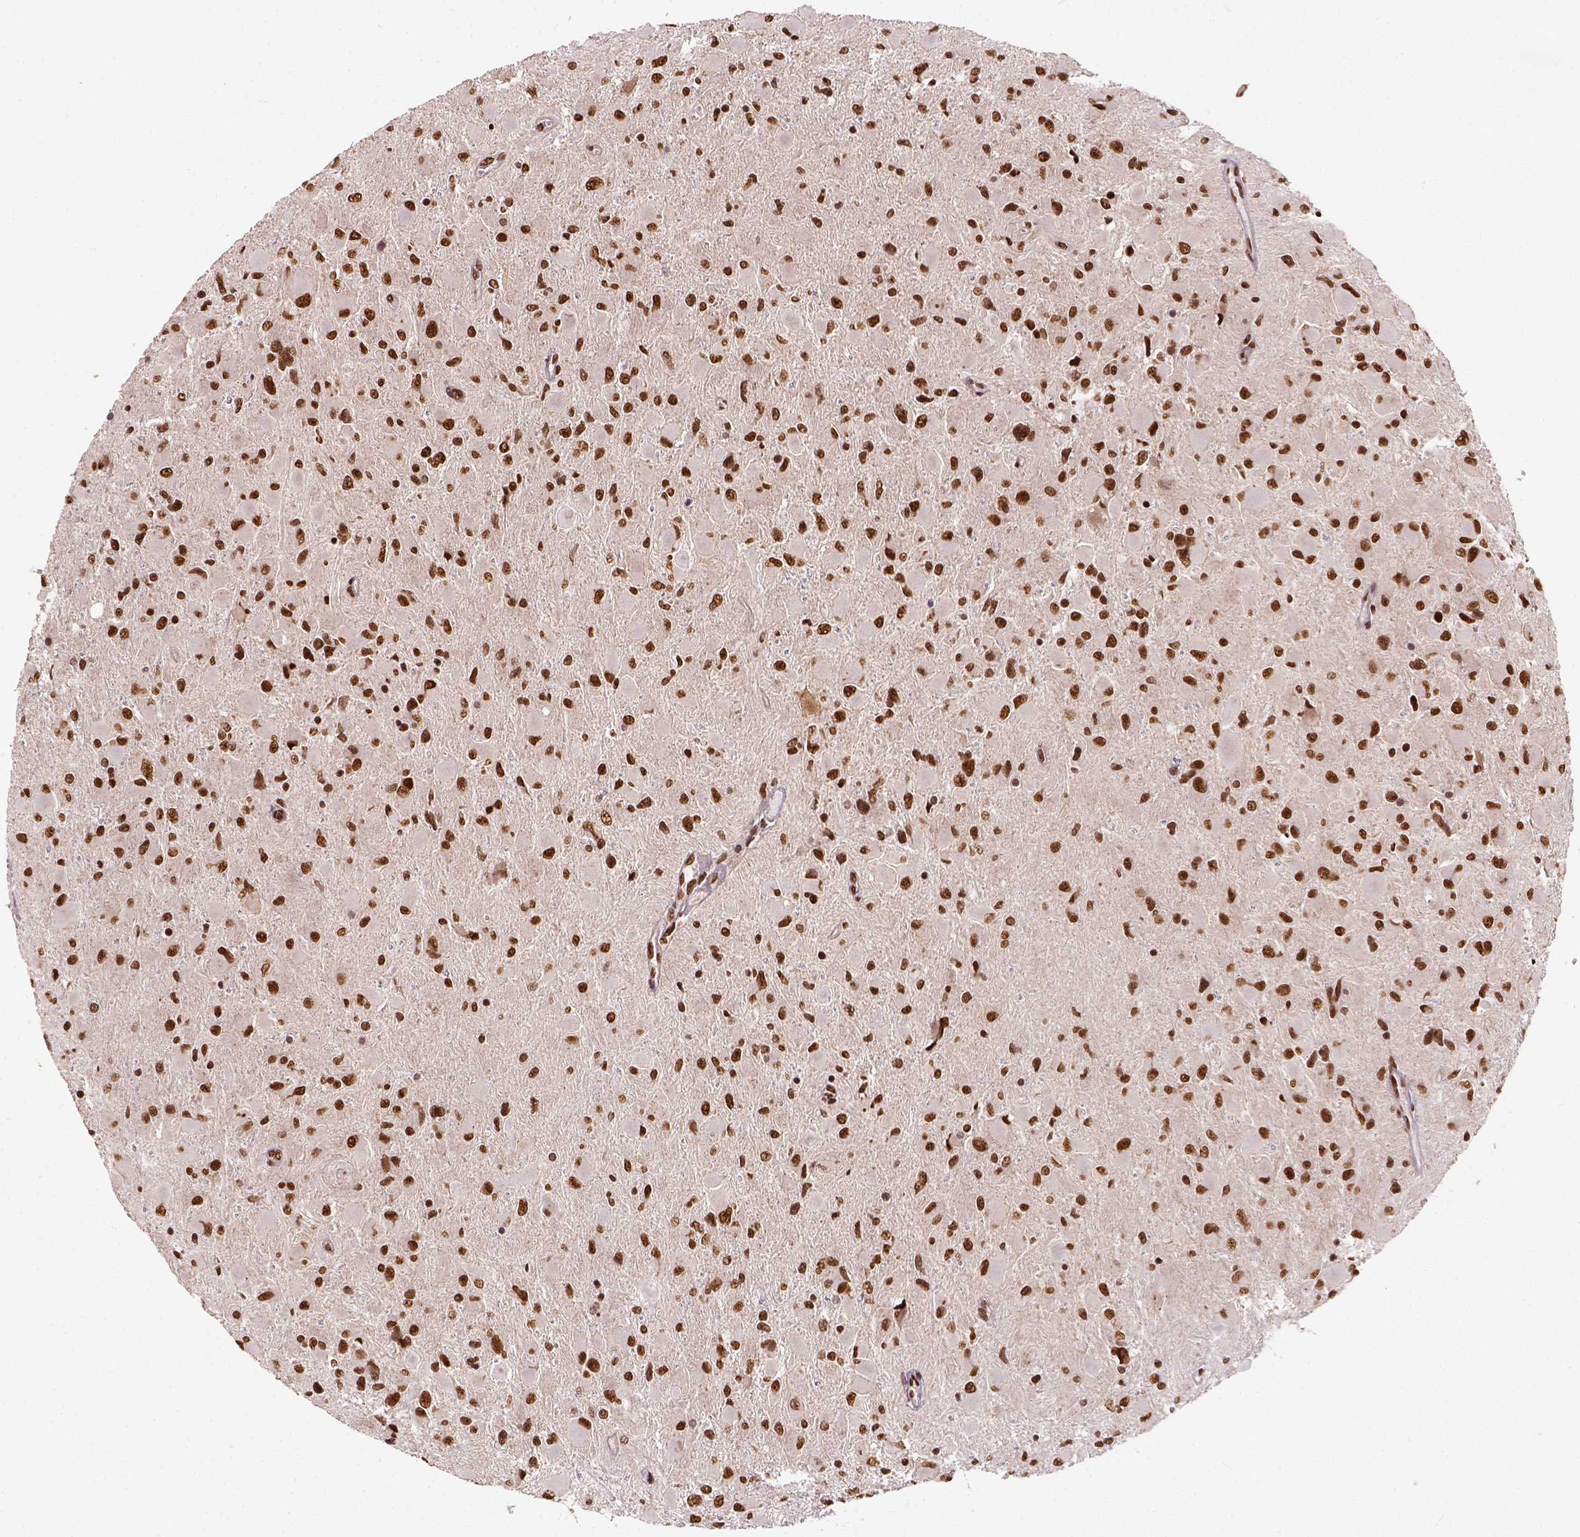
{"staining": {"intensity": "strong", "quantity": ">75%", "location": "nuclear"}, "tissue": "glioma", "cell_type": "Tumor cells", "image_type": "cancer", "snomed": [{"axis": "morphology", "description": "Glioma, malignant, High grade"}, {"axis": "topography", "description": "Cerebral cortex"}], "caption": "IHC histopathology image of human high-grade glioma (malignant) stained for a protein (brown), which demonstrates high levels of strong nuclear expression in approximately >75% of tumor cells.", "gene": "NACC1", "patient": {"sex": "female", "age": 36}}